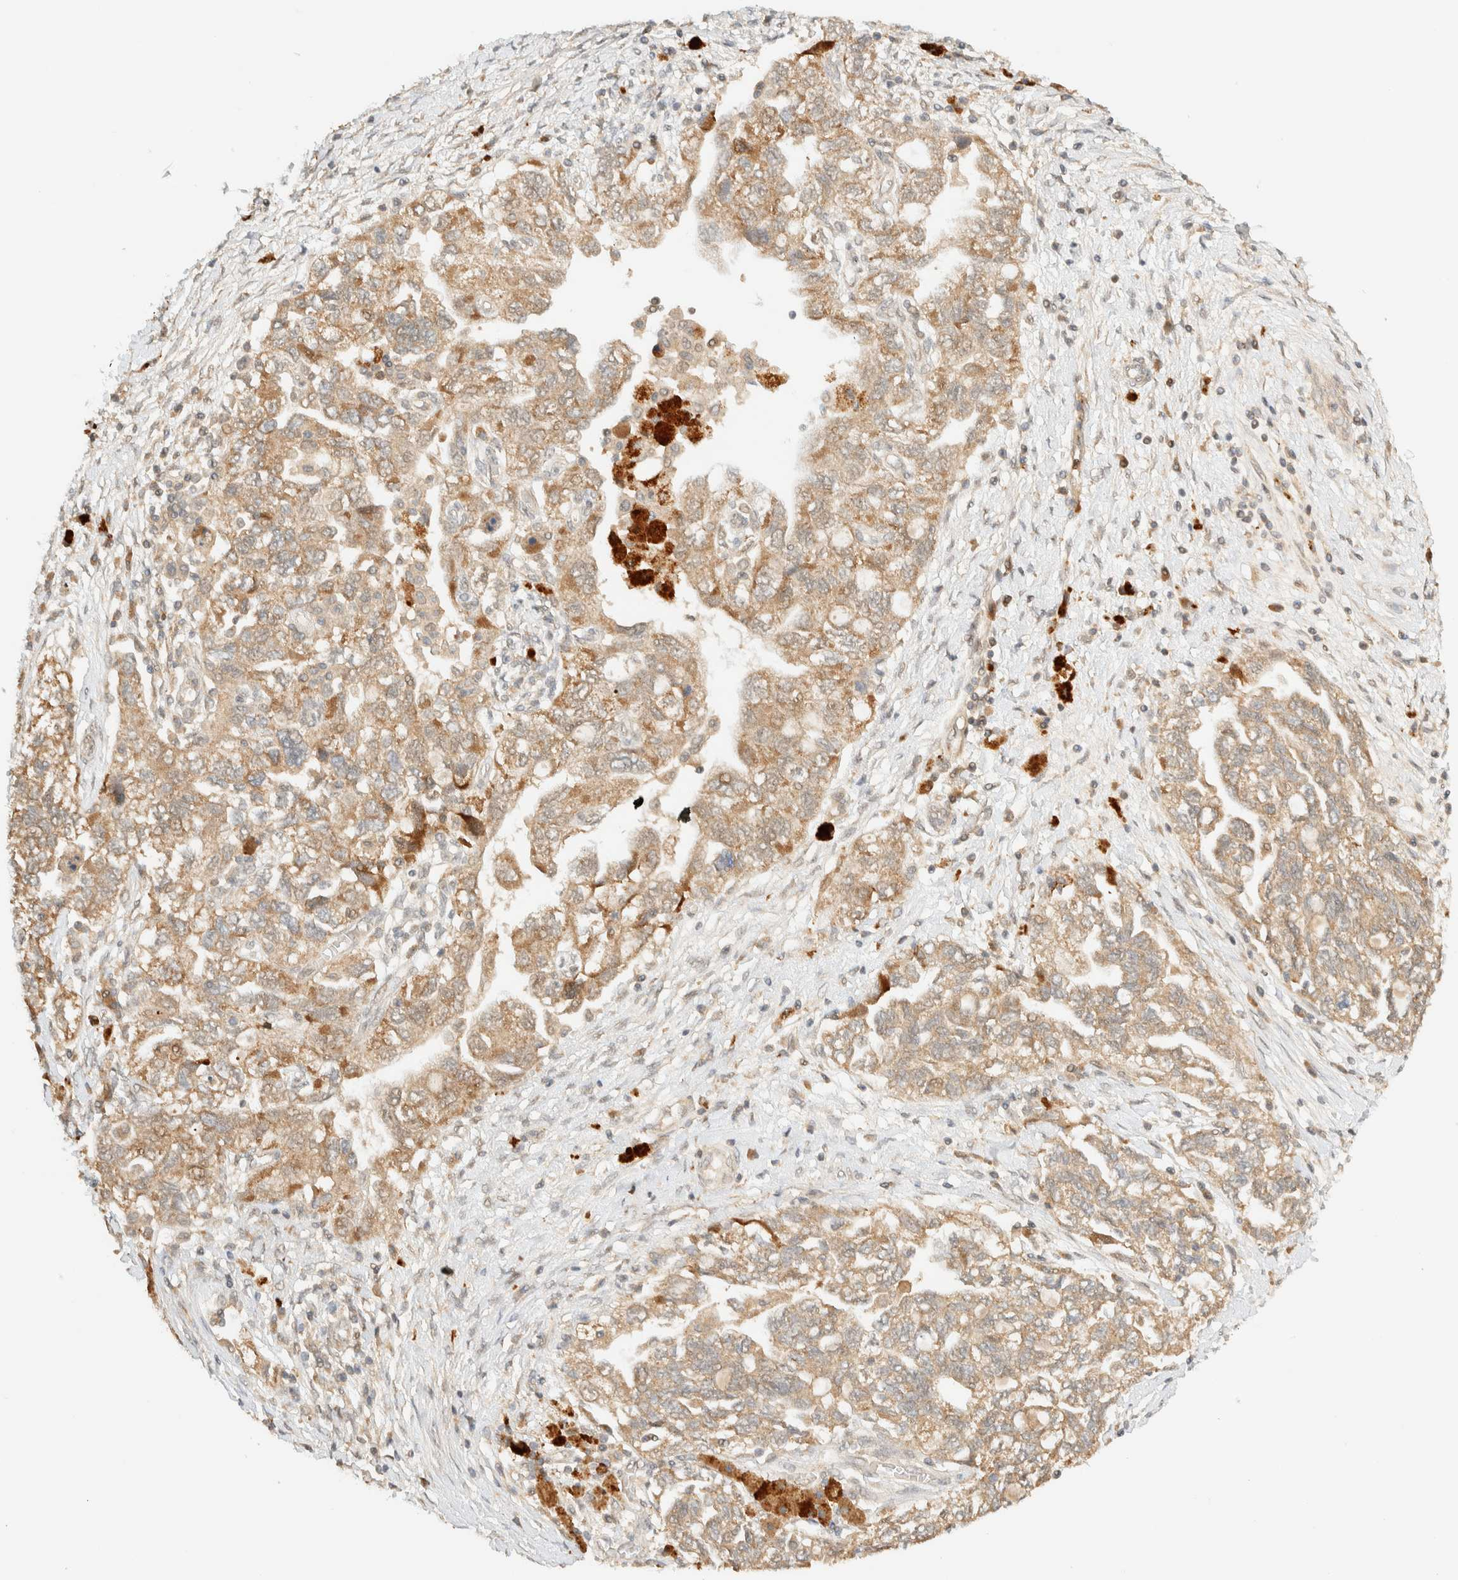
{"staining": {"intensity": "moderate", "quantity": ">75%", "location": "cytoplasmic/membranous"}, "tissue": "ovarian cancer", "cell_type": "Tumor cells", "image_type": "cancer", "snomed": [{"axis": "morphology", "description": "Carcinoma, NOS"}, {"axis": "morphology", "description": "Cystadenocarcinoma, serous, NOS"}, {"axis": "topography", "description": "Ovary"}], "caption": "This micrograph exhibits carcinoma (ovarian) stained with immunohistochemistry to label a protein in brown. The cytoplasmic/membranous of tumor cells show moderate positivity for the protein. Nuclei are counter-stained blue.", "gene": "ZBTB34", "patient": {"sex": "female", "age": 69}}